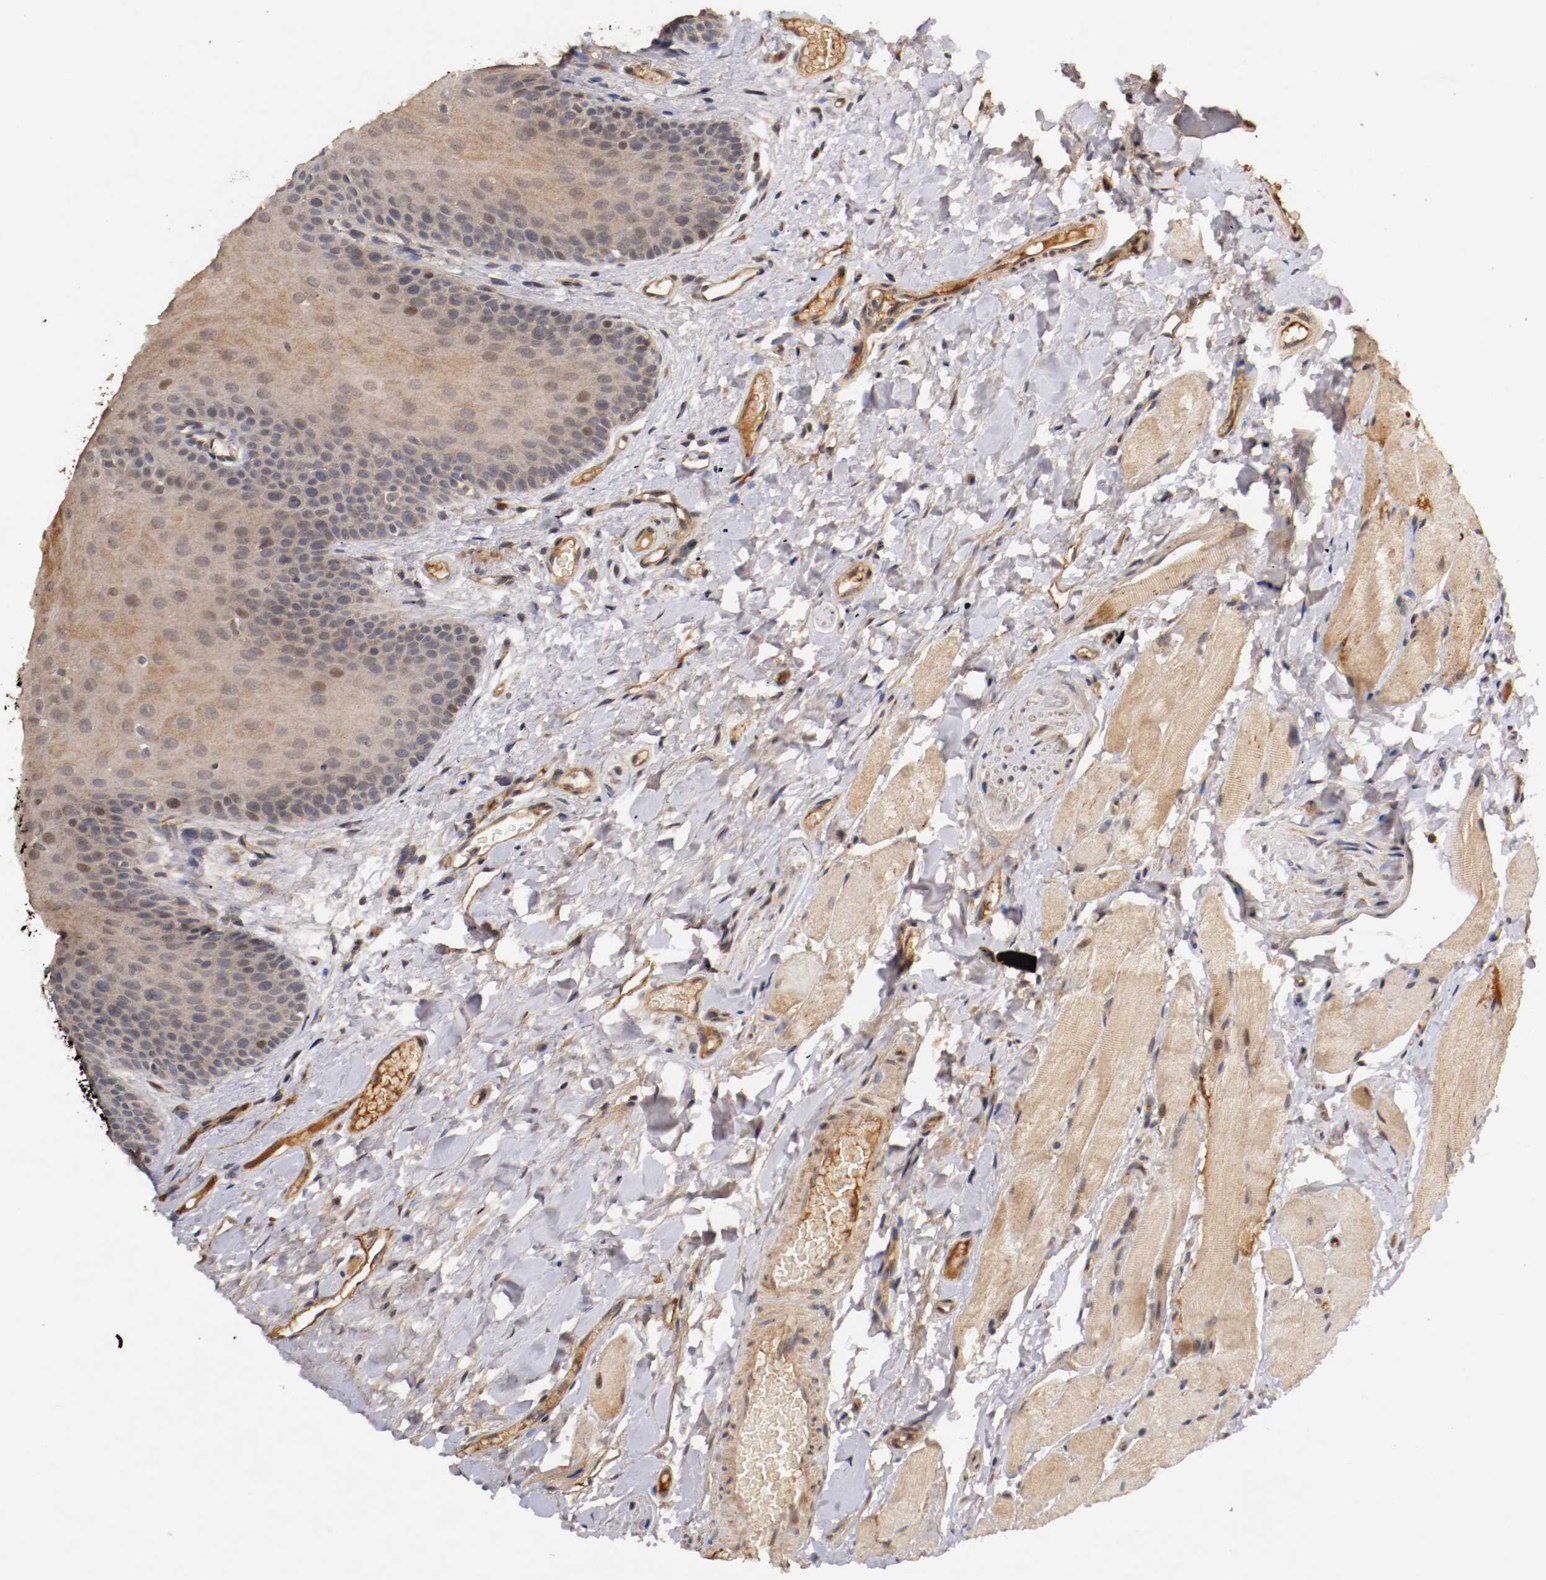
{"staining": {"intensity": "moderate", "quantity": "25%-75%", "location": "cytoplasmic/membranous,nuclear"}, "tissue": "oral mucosa", "cell_type": "Squamous epithelial cells", "image_type": "normal", "snomed": [{"axis": "morphology", "description": "Normal tissue, NOS"}, {"axis": "topography", "description": "Oral tissue"}], "caption": "Immunohistochemistry (IHC) image of normal oral mucosa: oral mucosa stained using immunohistochemistry shows medium levels of moderate protein expression localized specifically in the cytoplasmic/membranous,nuclear of squamous epithelial cells, appearing as a cytoplasmic/membranous,nuclear brown color.", "gene": "TNFRSF1B", "patient": {"sex": "male", "age": 54}}